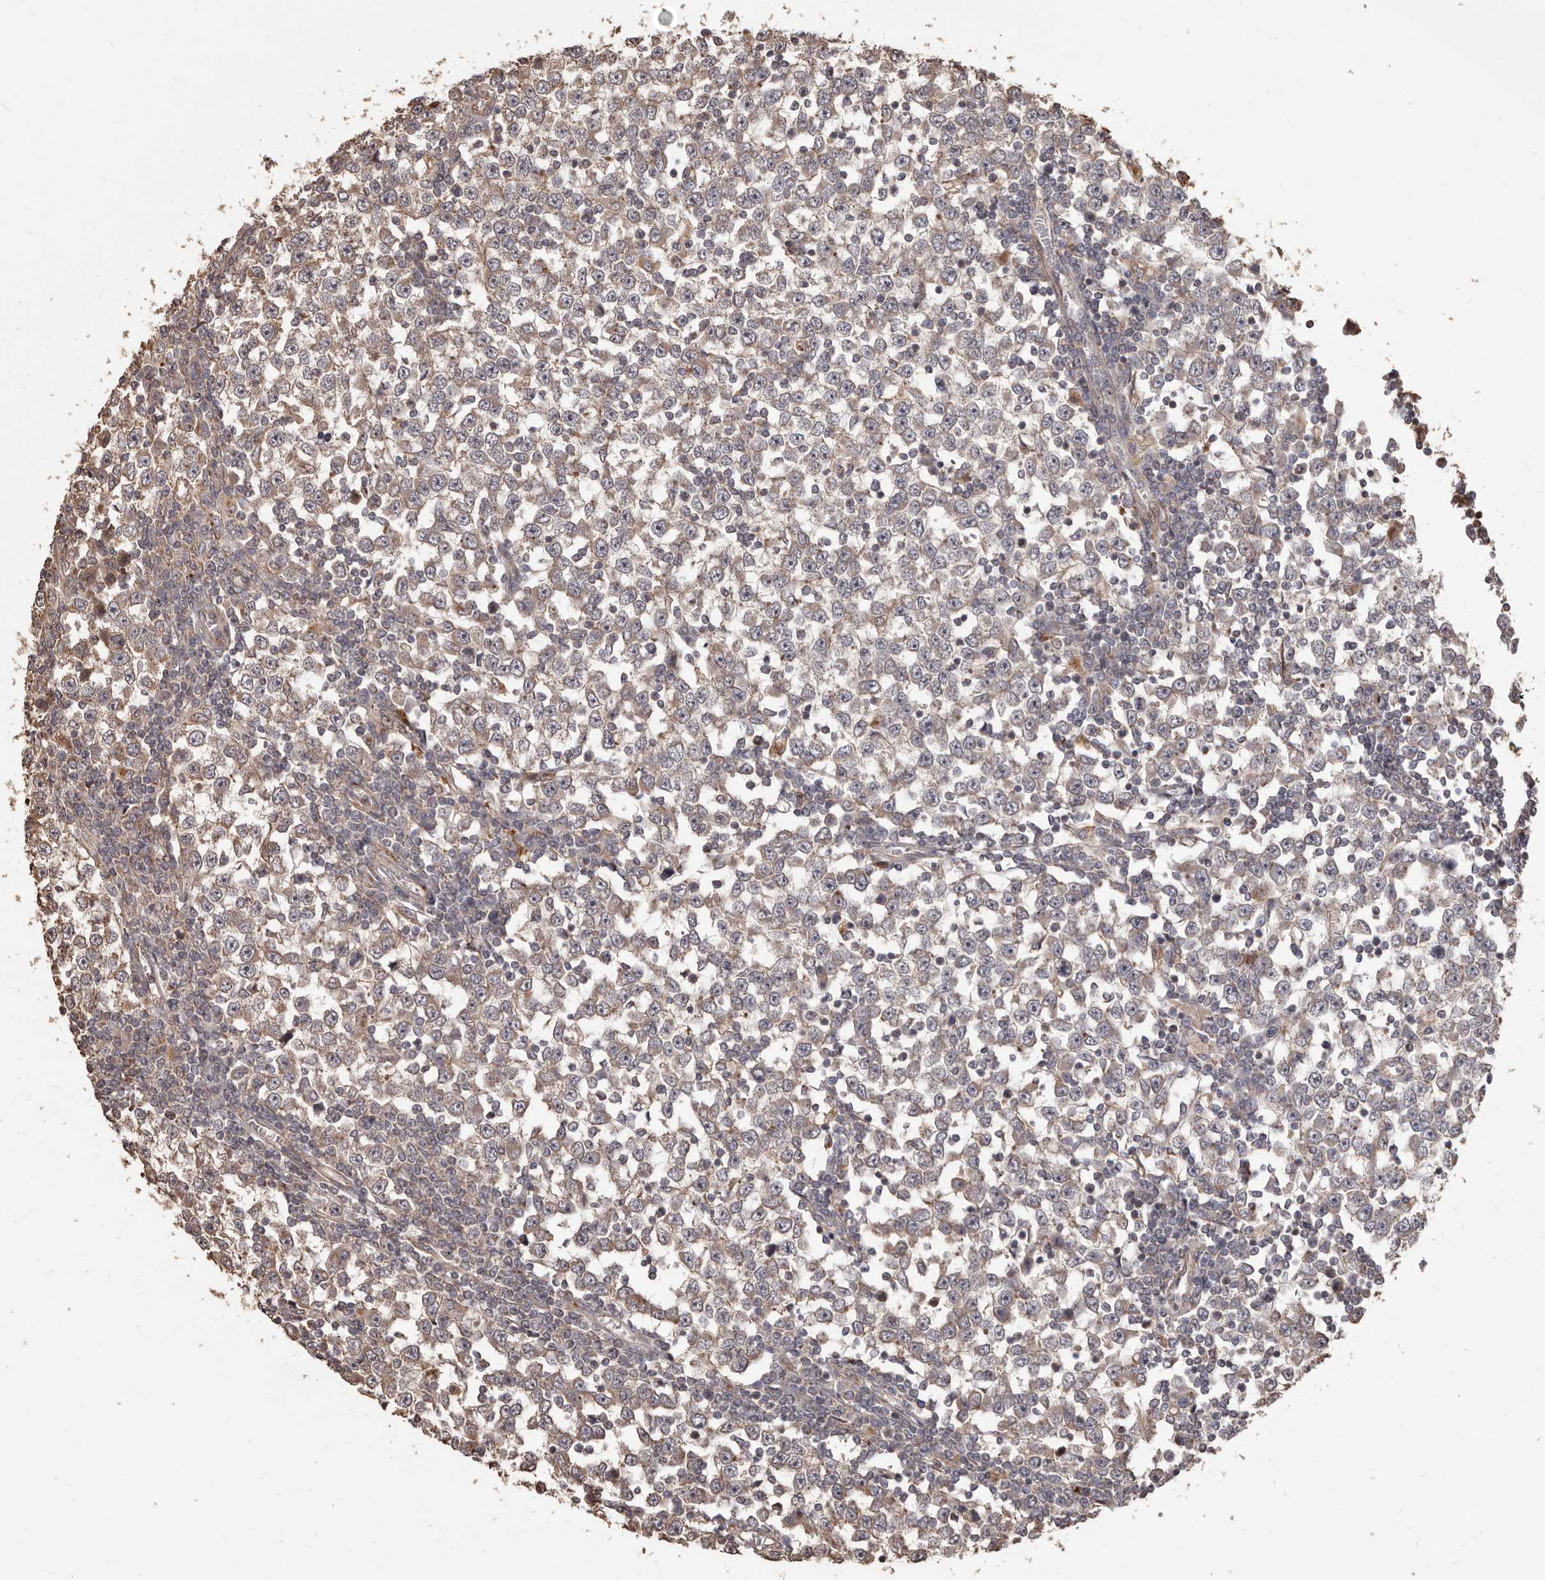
{"staining": {"intensity": "weak", "quantity": "25%-75%", "location": "cytoplasmic/membranous"}, "tissue": "testis cancer", "cell_type": "Tumor cells", "image_type": "cancer", "snomed": [{"axis": "morphology", "description": "Seminoma, NOS"}, {"axis": "topography", "description": "Testis"}], "caption": "This is a histology image of immunohistochemistry (IHC) staining of seminoma (testis), which shows weak expression in the cytoplasmic/membranous of tumor cells.", "gene": "MTO1", "patient": {"sex": "male", "age": 65}}